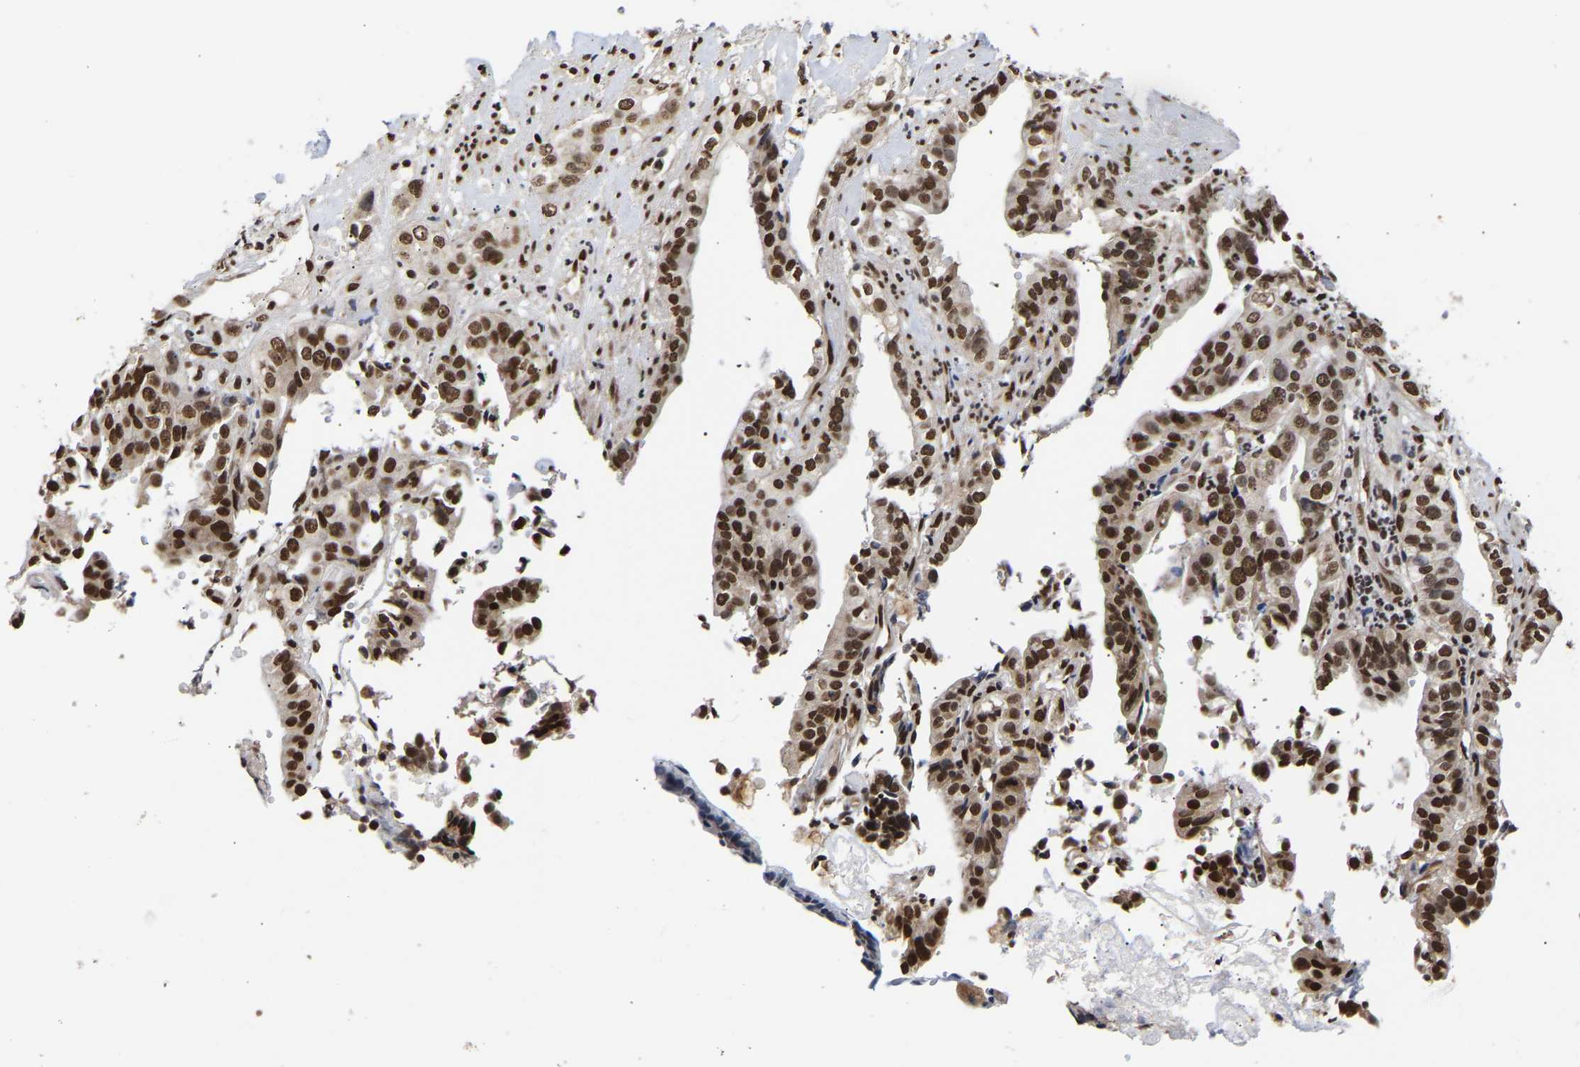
{"staining": {"intensity": "strong", "quantity": ">75%", "location": "nuclear"}, "tissue": "liver cancer", "cell_type": "Tumor cells", "image_type": "cancer", "snomed": [{"axis": "morphology", "description": "Cholangiocarcinoma"}, {"axis": "topography", "description": "Liver"}], "caption": "Tumor cells display high levels of strong nuclear expression in about >75% of cells in human liver cholangiocarcinoma.", "gene": "PSIP1", "patient": {"sex": "female", "age": 61}}